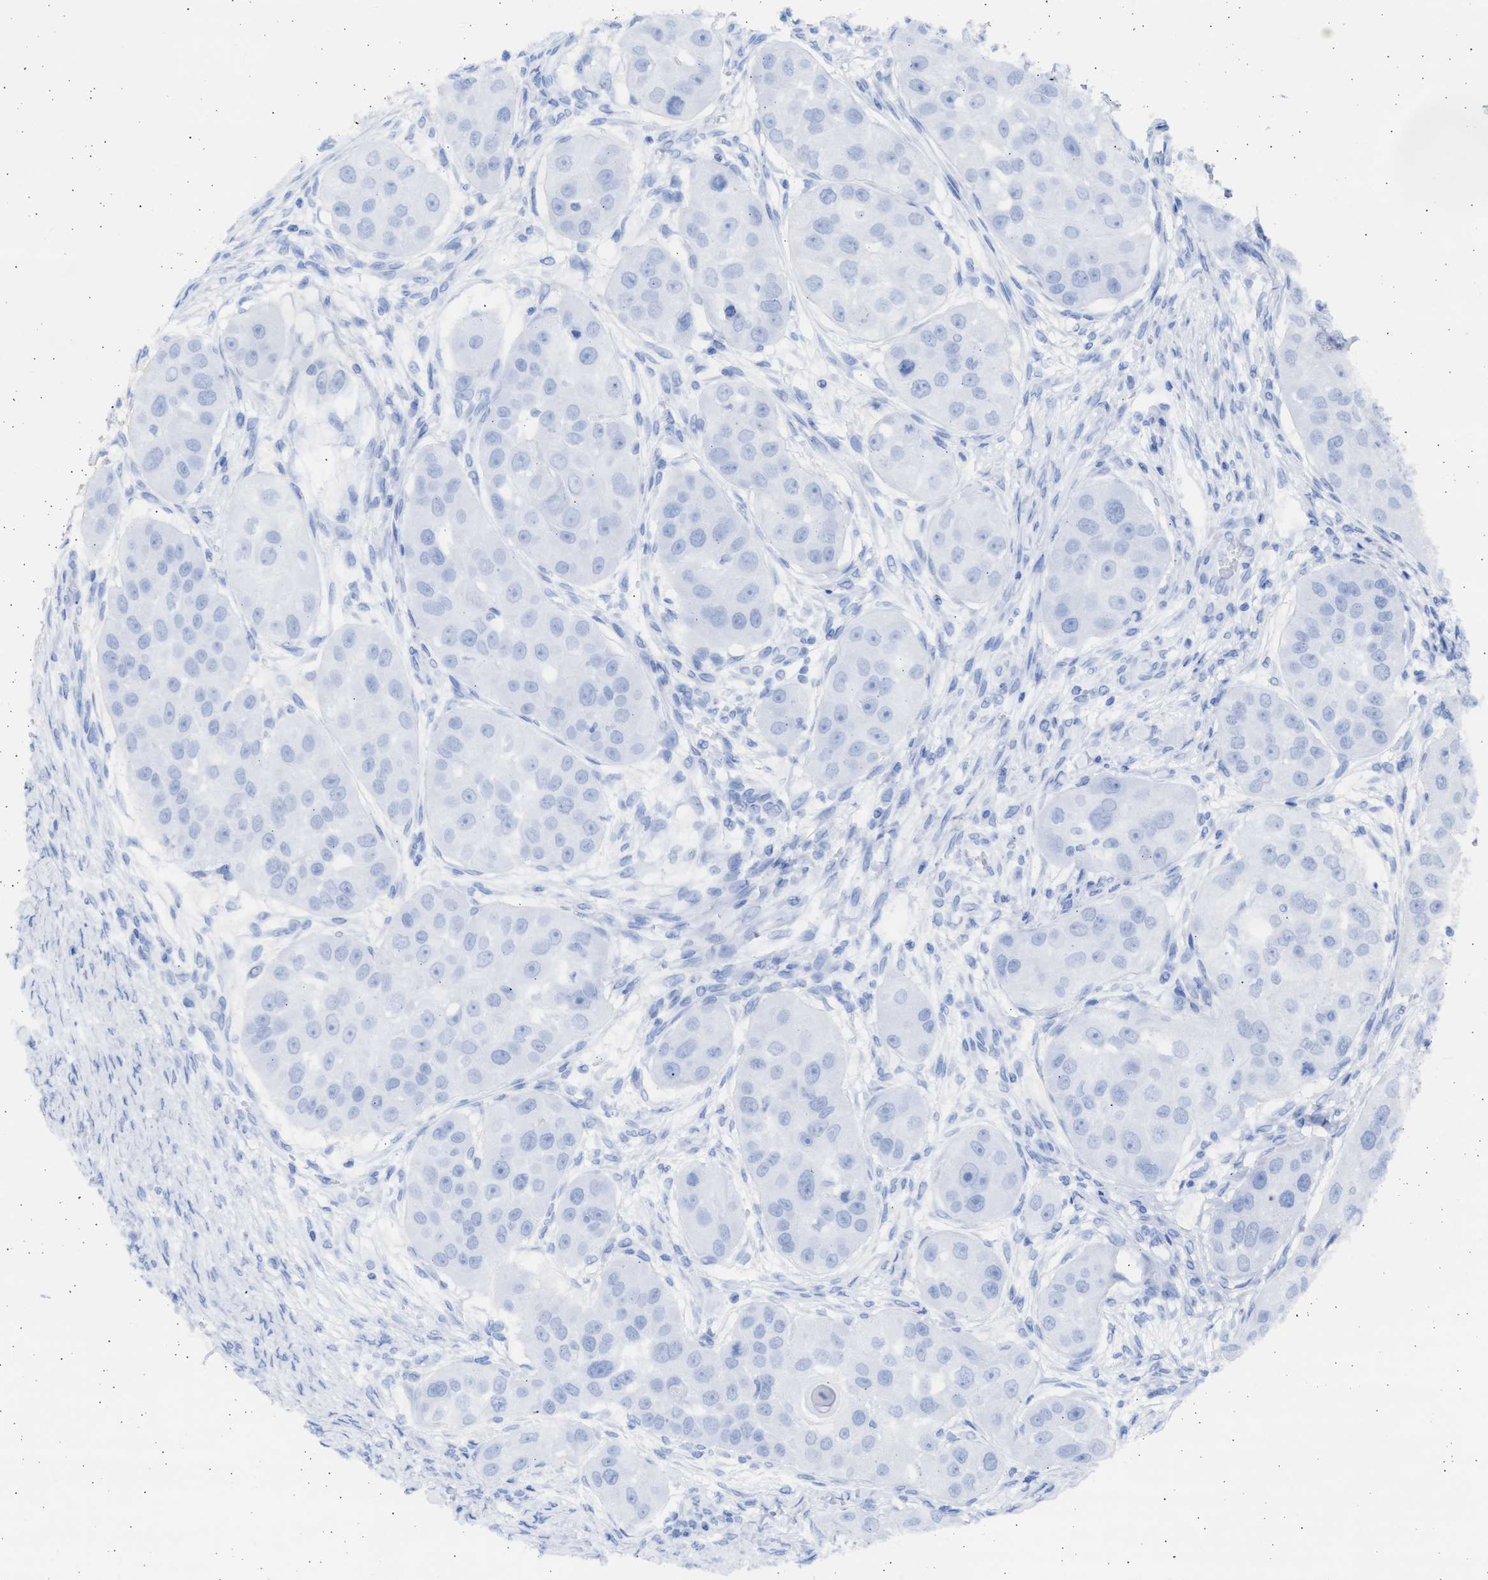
{"staining": {"intensity": "negative", "quantity": "none", "location": "none"}, "tissue": "head and neck cancer", "cell_type": "Tumor cells", "image_type": "cancer", "snomed": [{"axis": "morphology", "description": "Normal tissue, NOS"}, {"axis": "morphology", "description": "Squamous cell carcinoma, NOS"}, {"axis": "topography", "description": "Skeletal muscle"}, {"axis": "topography", "description": "Head-Neck"}], "caption": "High magnification brightfield microscopy of head and neck squamous cell carcinoma stained with DAB (3,3'-diaminobenzidine) (brown) and counterstained with hematoxylin (blue): tumor cells show no significant positivity.", "gene": "ALDOC", "patient": {"sex": "male", "age": 51}}